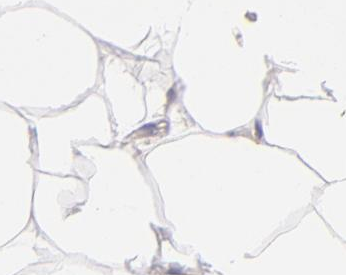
{"staining": {"intensity": "negative", "quantity": "none", "location": "none"}, "tissue": "adipose tissue", "cell_type": "Adipocytes", "image_type": "normal", "snomed": [{"axis": "morphology", "description": "Normal tissue, NOS"}, {"axis": "morphology", "description": "Duct carcinoma"}, {"axis": "topography", "description": "Breast"}, {"axis": "topography", "description": "Adipose tissue"}], "caption": "Adipose tissue was stained to show a protein in brown. There is no significant staining in adipocytes. (Stains: DAB (3,3'-diaminobenzidine) IHC with hematoxylin counter stain, Microscopy: brightfield microscopy at high magnification).", "gene": "RET", "patient": {"sex": "female", "age": 37}}